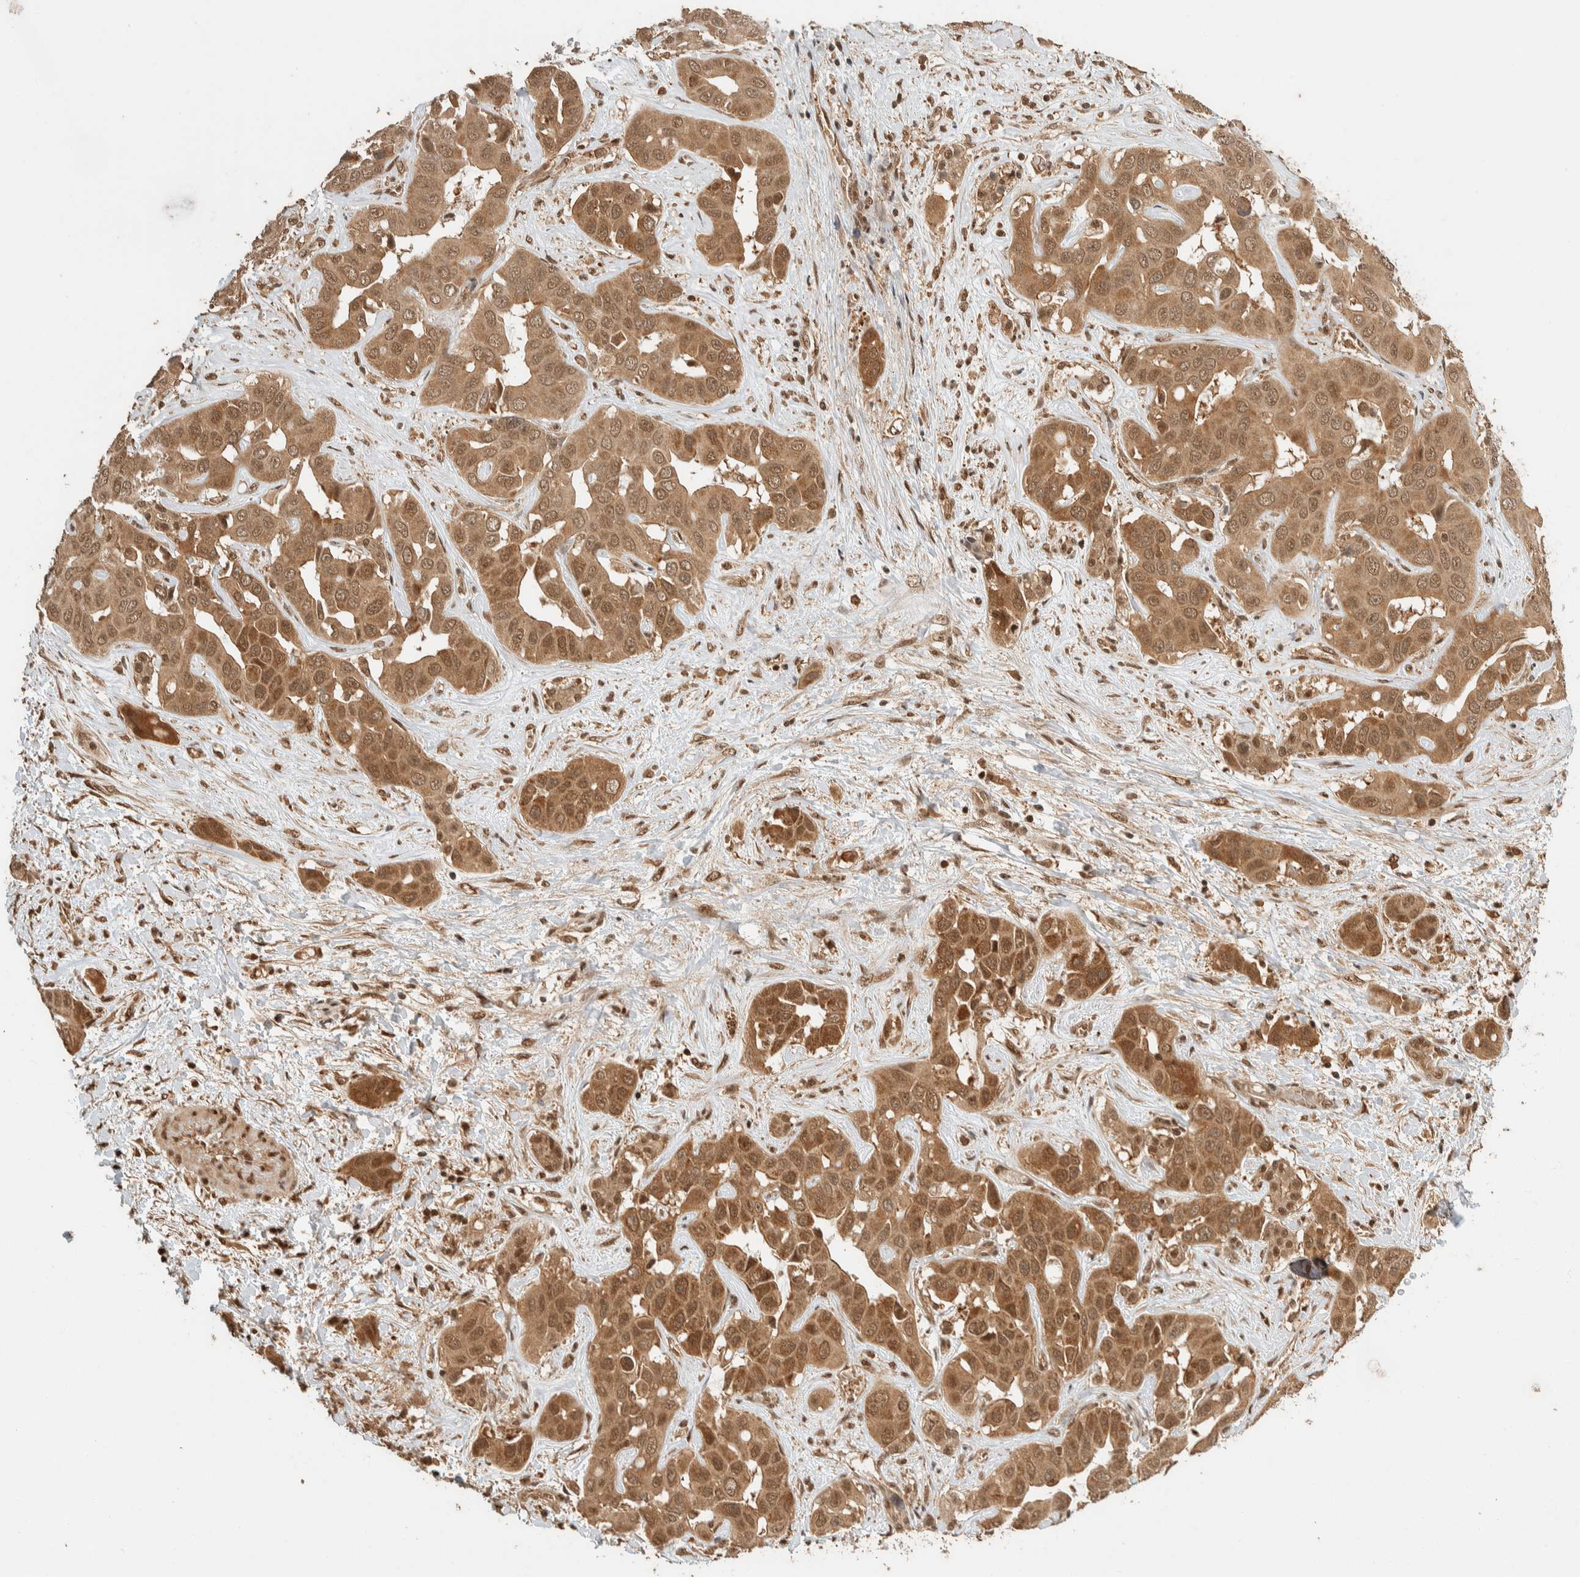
{"staining": {"intensity": "moderate", "quantity": ">75%", "location": "cytoplasmic/membranous,nuclear"}, "tissue": "liver cancer", "cell_type": "Tumor cells", "image_type": "cancer", "snomed": [{"axis": "morphology", "description": "Cholangiocarcinoma"}, {"axis": "topography", "description": "Liver"}], "caption": "Brown immunohistochemical staining in cholangiocarcinoma (liver) reveals moderate cytoplasmic/membranous and nuclear expression in about >75% of tumor cells.", "gene": "ZBTB2", "patient": {"sex": "female", "age": 52}}